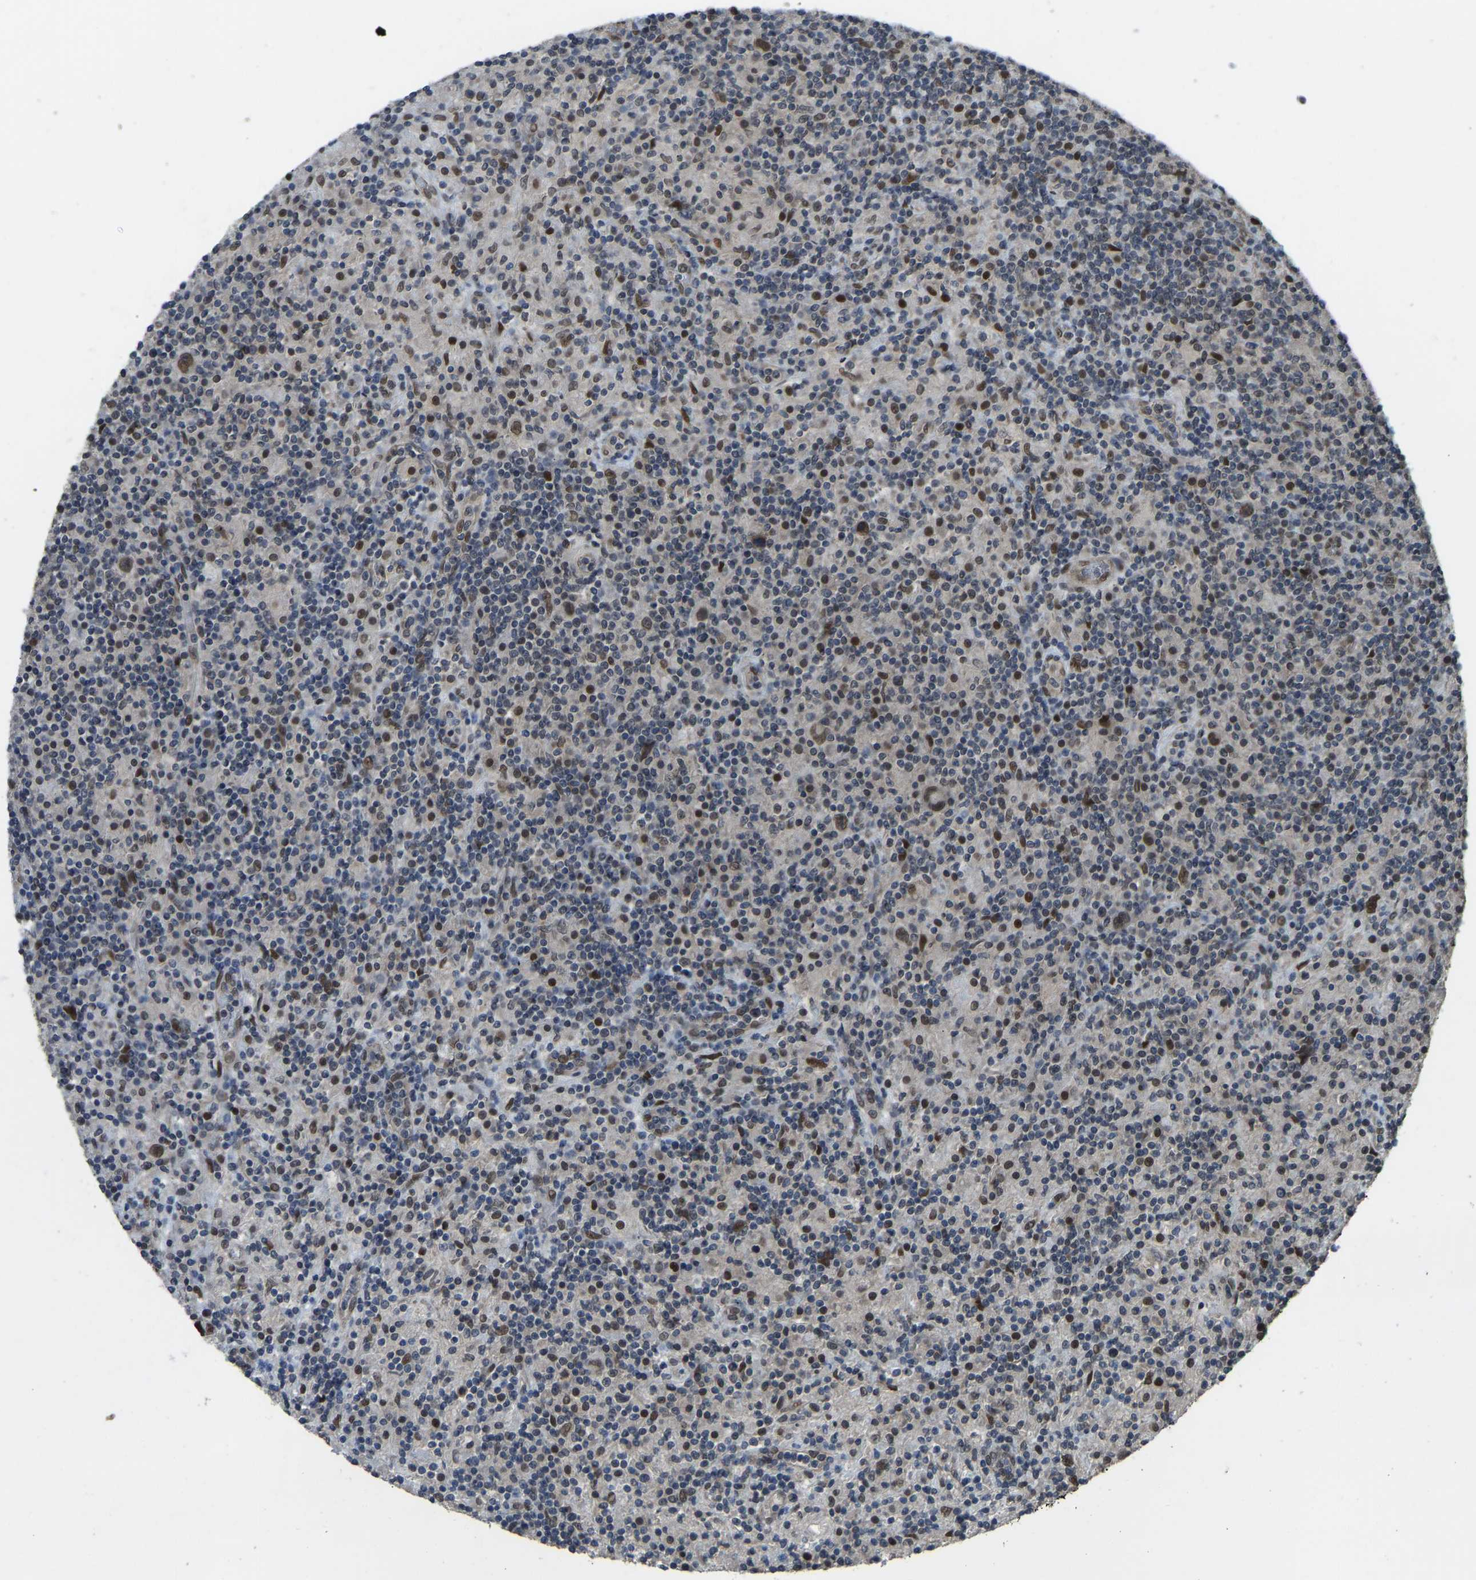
{"staining": {"intensity": "moderate", "quantity": ">75%", "location": "nuclear"}, "tissue": "lymphoma", "cell_type": "Tumor cells", "image_type": "cancer", "snomed": [{"axis": "morphology", "description": "Hodgkin's disease, NOS"}, {"axis": "topography", "description": "Lymph node"}], "caption": "Immunohistochemistry (IHC) micrograph of neoplastic tissue: human lymphoma stained using immunohistochemistry (IHC) reveals medium levels of moderate protein expression localized specifically in the nuclear of tumor cells, appearing as a nuclear brown color.", "gene": "KPNA6", "patient": {"sex": "male", "age": 70}}